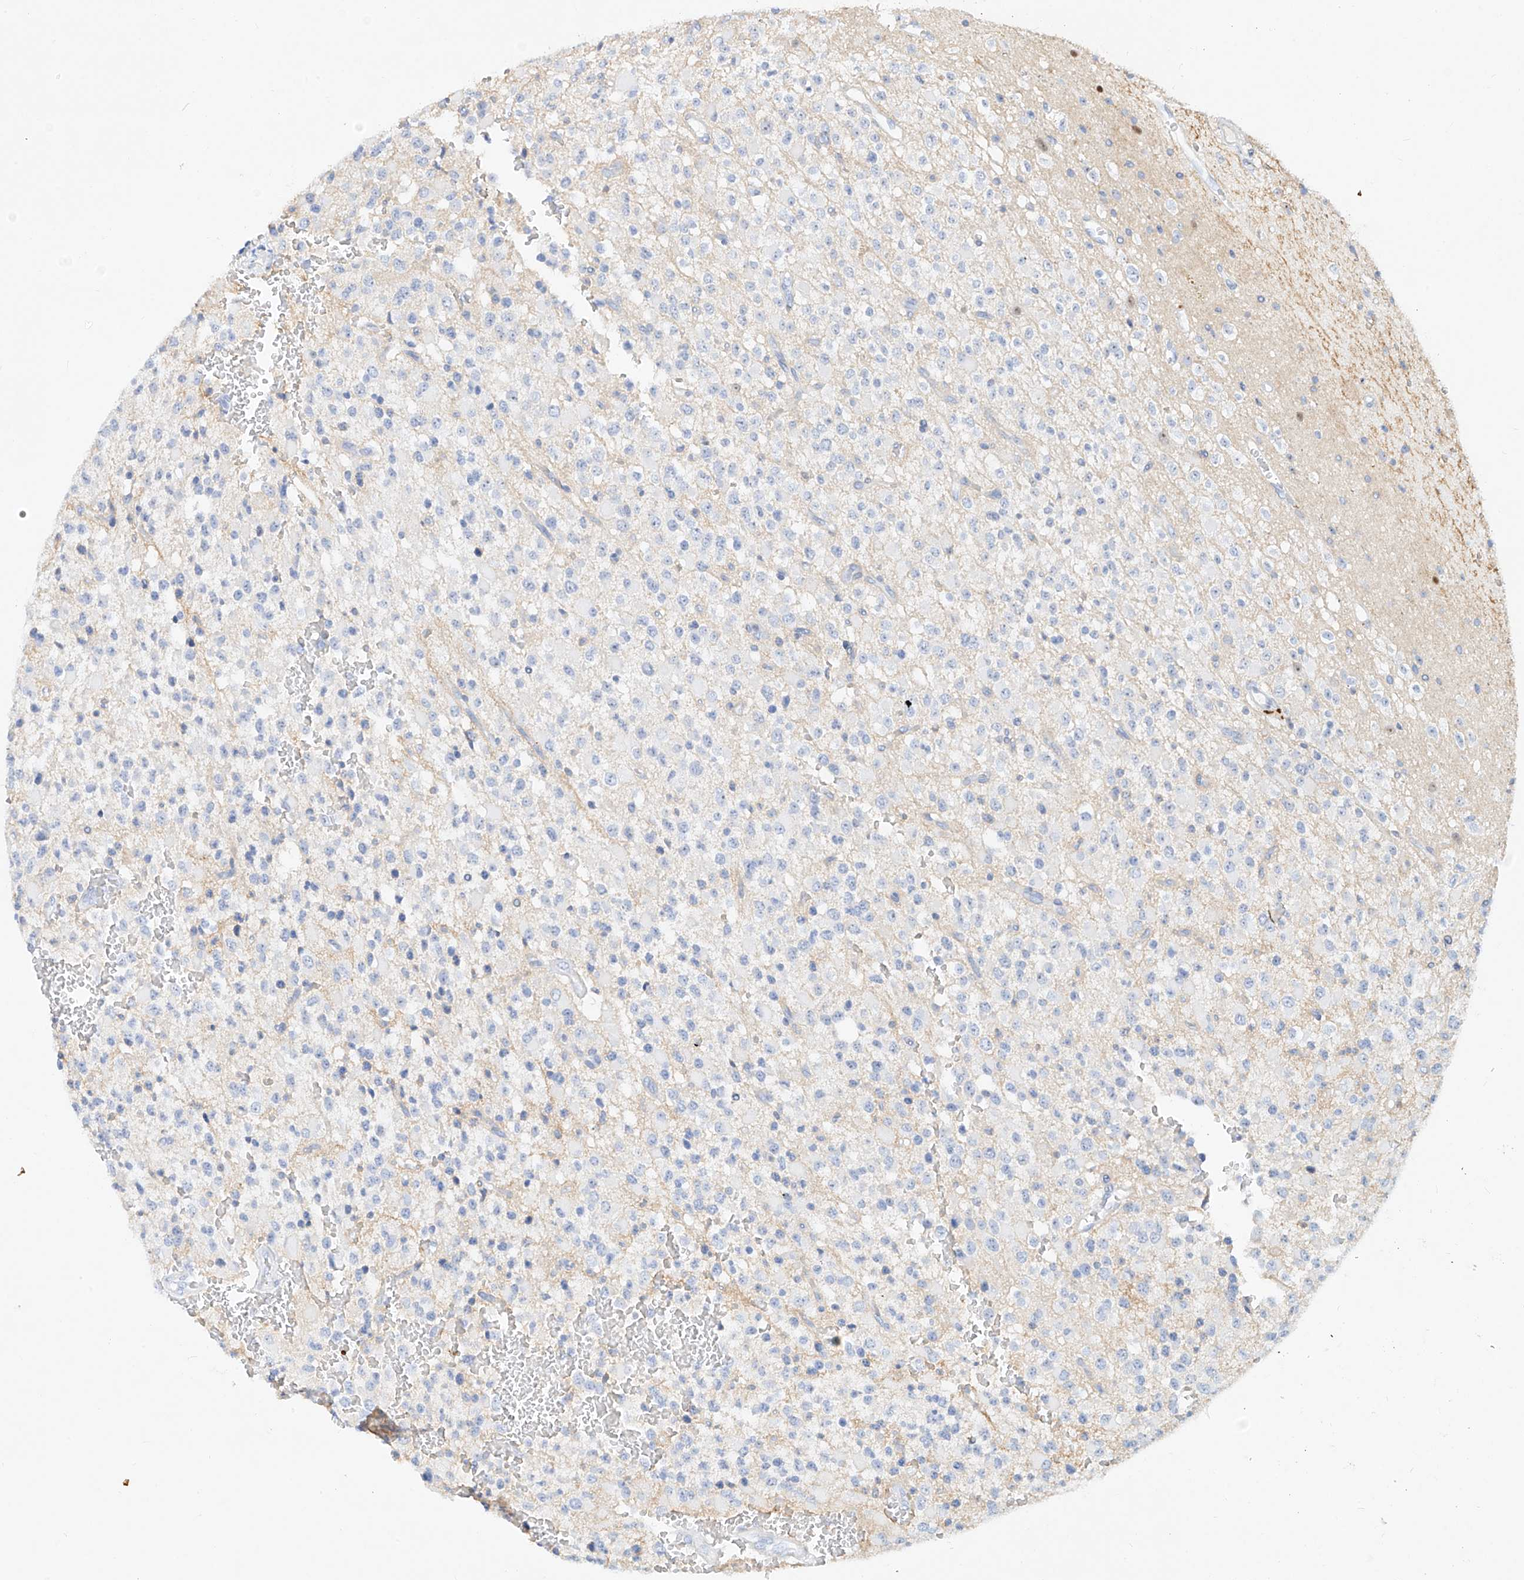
{"staining": {"intensity": "negative", "quantity": "none", "location": "none"}, "tissue": "glioma", "cell_type": "Tumor cells", "image_type": "cancer", "snomed": [{"axis": "morphology", "description": "Glioma, malignant, High grade"}, {"axis": "topography", "description": "Brain"}], "caption": "A histopathology image of glioma stained for a protein shows no brown staining in tumor cells. (DAB (3,3'-diaminobenzidine) immunohistochemistry with hematoxylin counter stain).", "gene": "SNU13", "patient": {"sex": "male", "age": 34}}